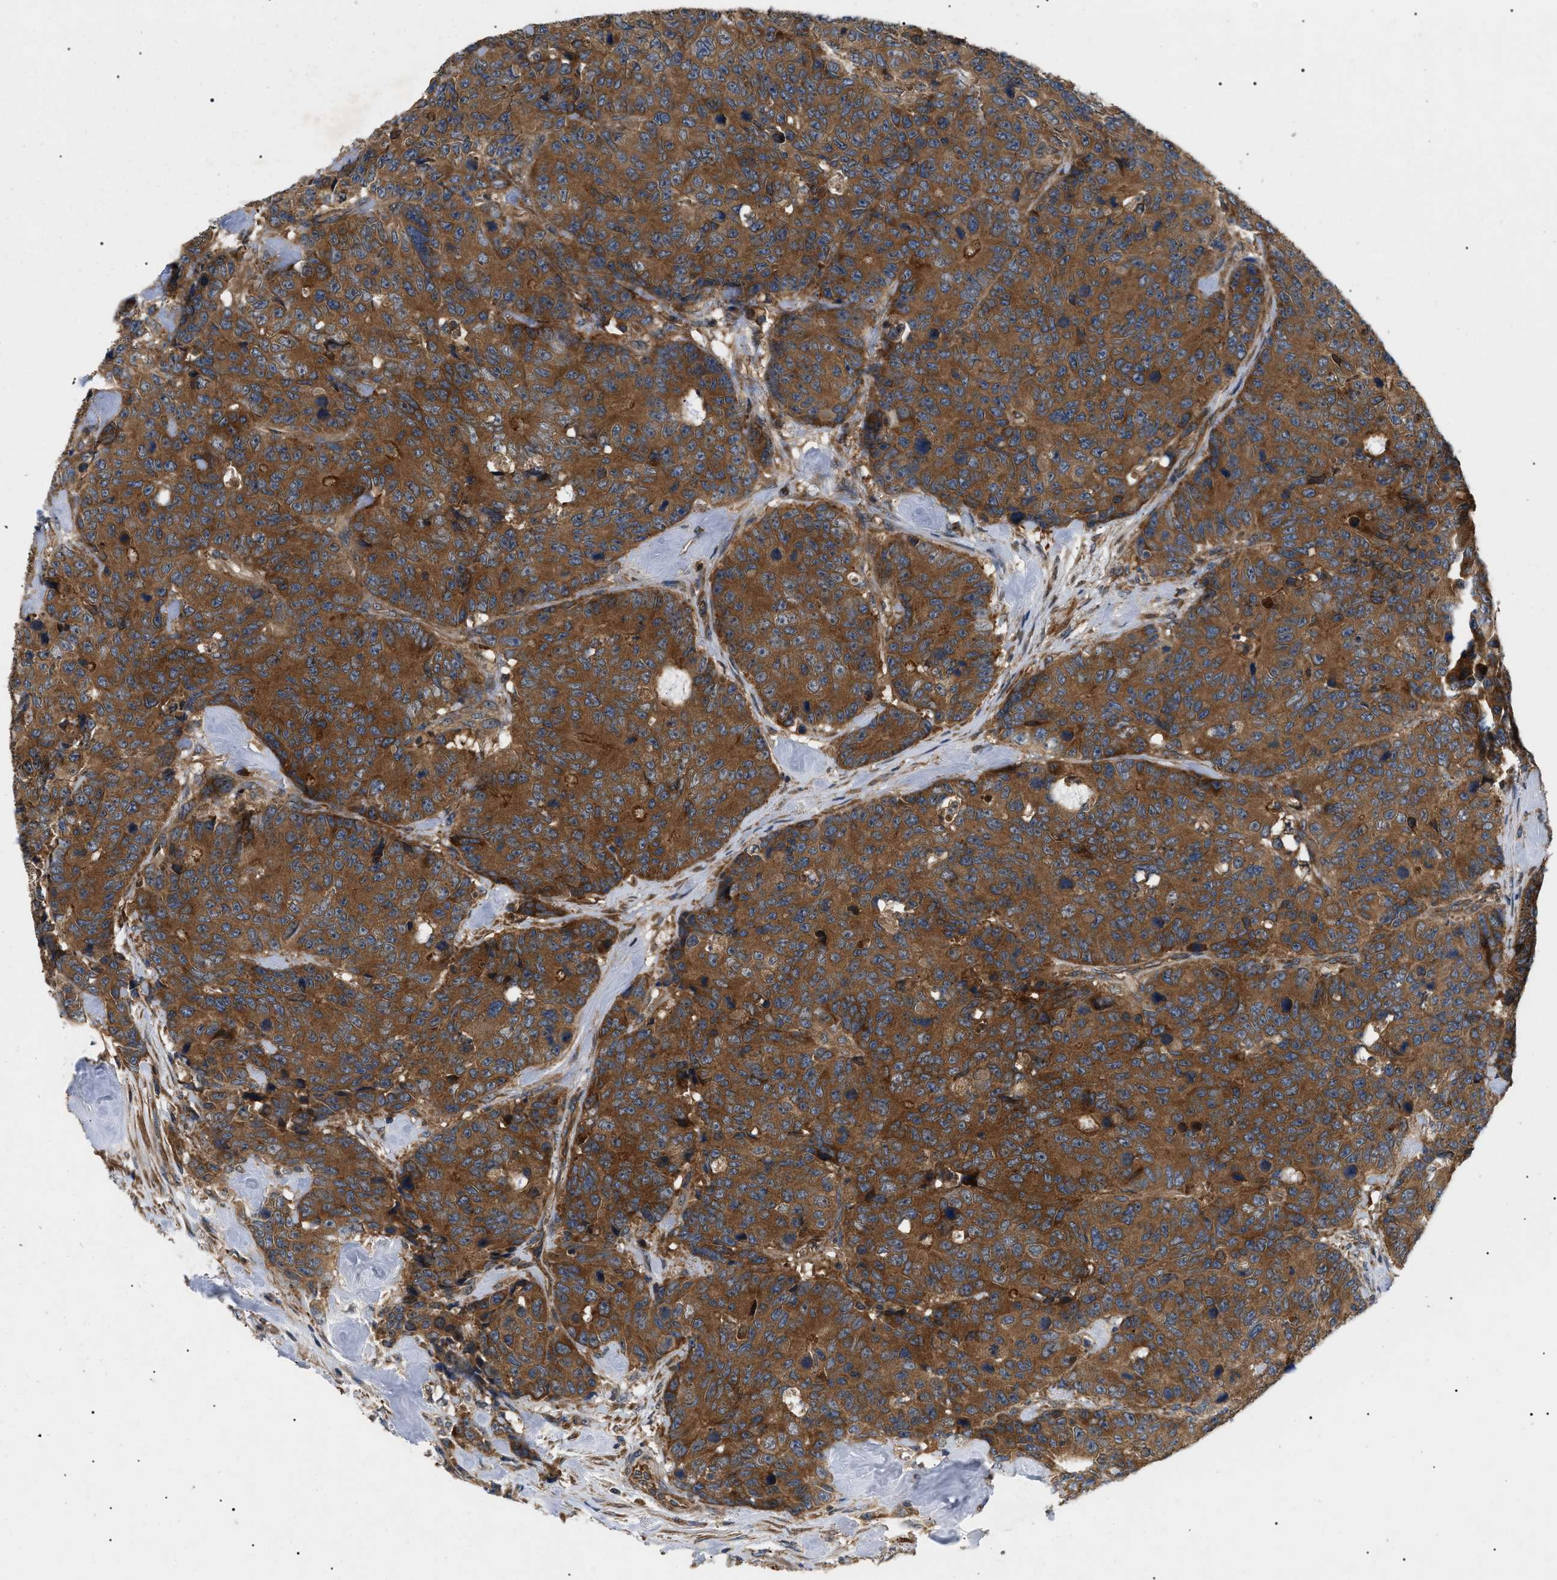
{"staining": {"intensity": "strong", "quantity": ">75%", "location": "cytoplasmic/membranous"}, "tissue": "colorectal cancer", "cell_type": "Tumor cells", "image_type": "cancer", "snomed": [{"axis": "morphology", "description": "Adenocarcinoma, NOS"}, {"axis": "topography", "description": "Colon"}], "caption": "Colorectal adenocarcinoma stained with DAB (3,3'-diaminobenzidine) immunohistochemistry demonstrates high levels of strong cytoplasmic/membranous positivity in about >75% of tumor cells.", "gene": "PPM1B", "patient": {"sex": "female", "age": 86}}